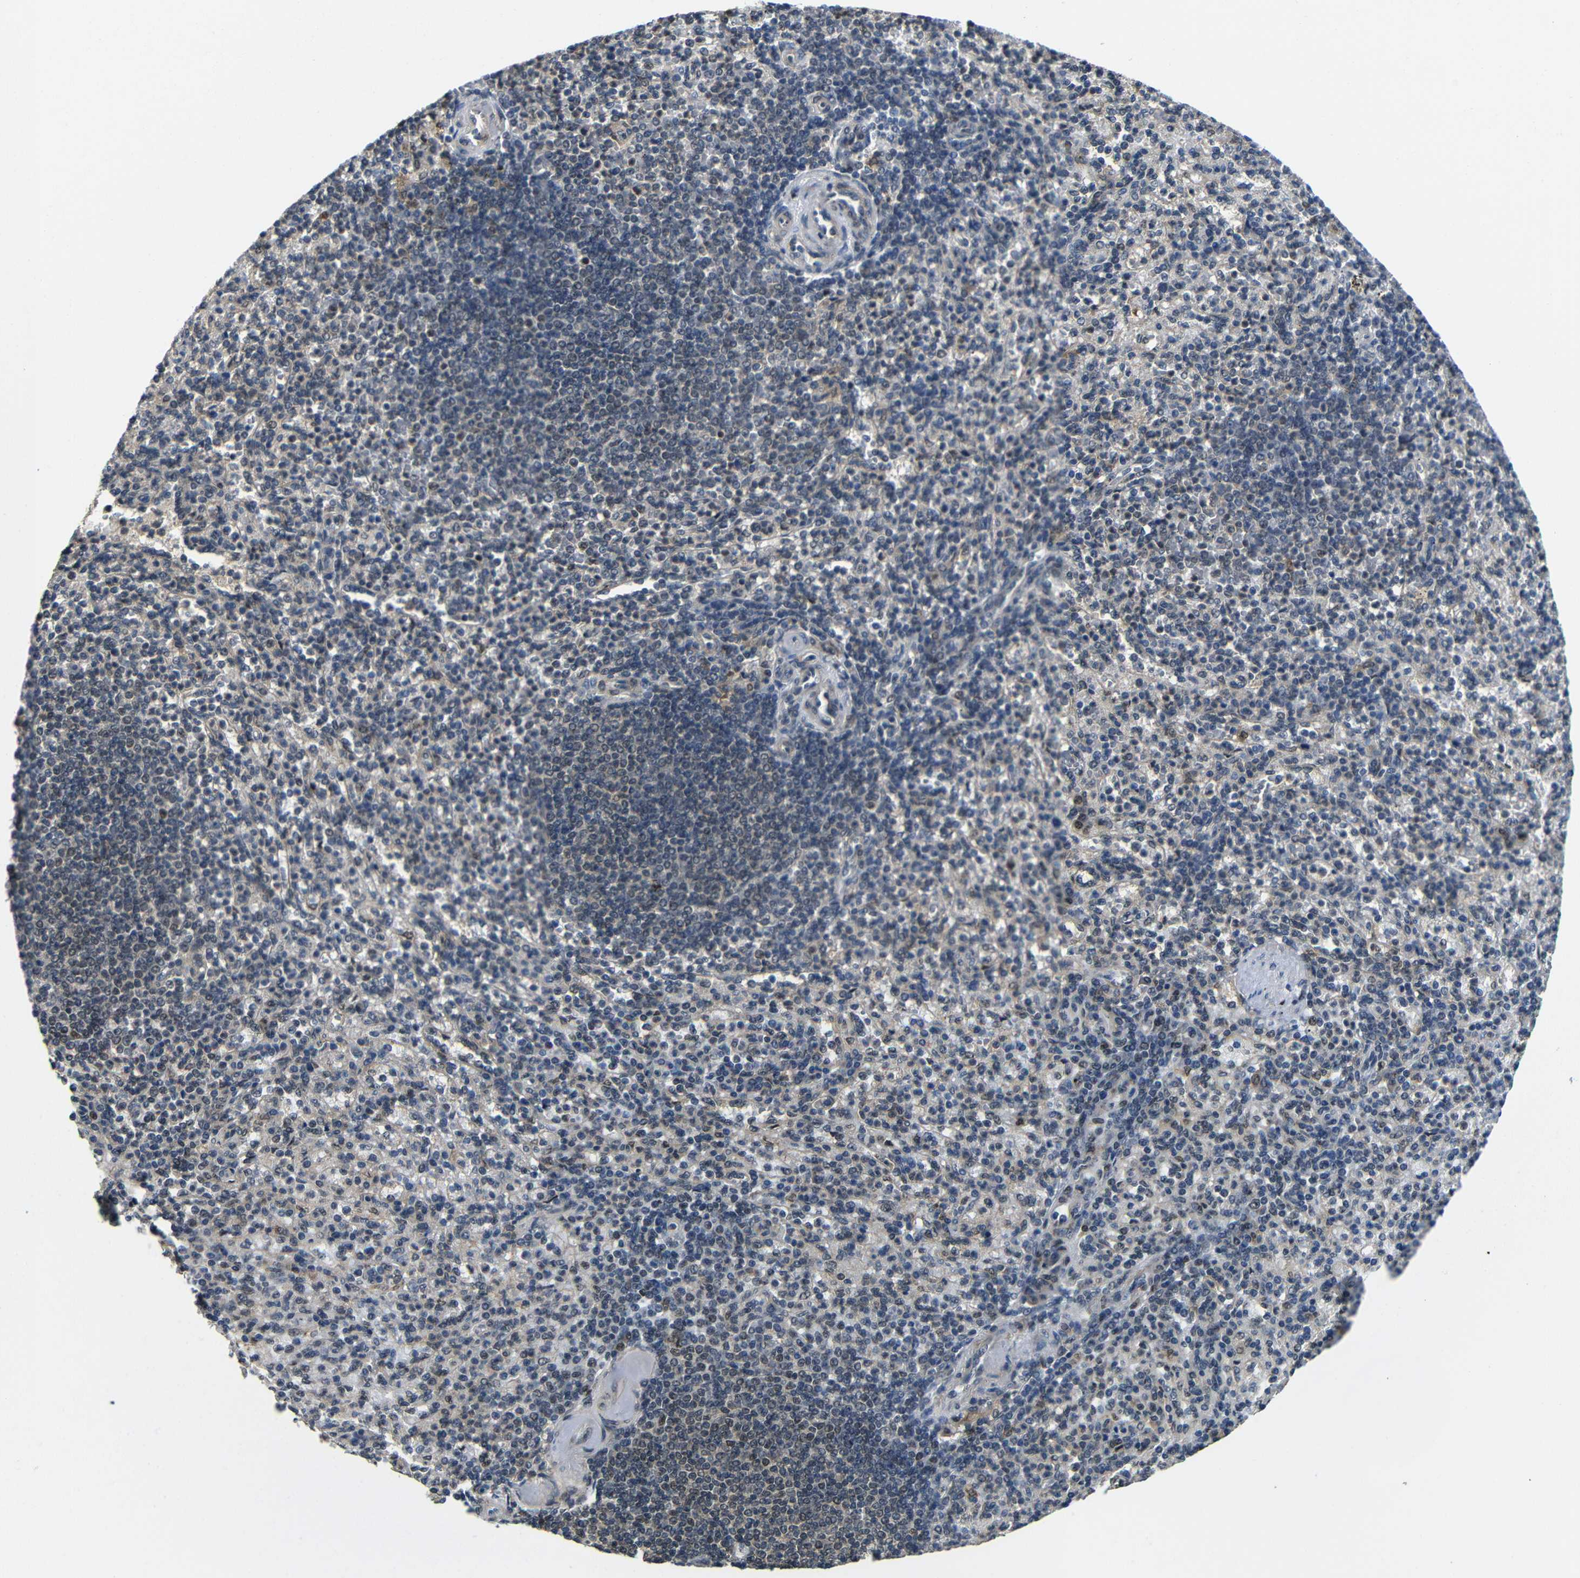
{"staining": {"intensity": "negative", "quantity": "none", "location": "none"}, "tissue": "spleen", "cell_type": "Cells in red pulp", "image_type": "normal", "snomed": [{"axis": "morphology", "description": "Normal tissue, NOS"}, {"axis": "topography", "description": "Spleen"}], "caption": "A high-resolution micrograph shows IHC staining of unremarkable spleen, which shows no significant expression in cells in red pulp. (Brightfield microscopy of DAB immunohistochemistry at high magnification).", "gene": "FAM172A", "patient": {"sex": "female", "age": 74}}